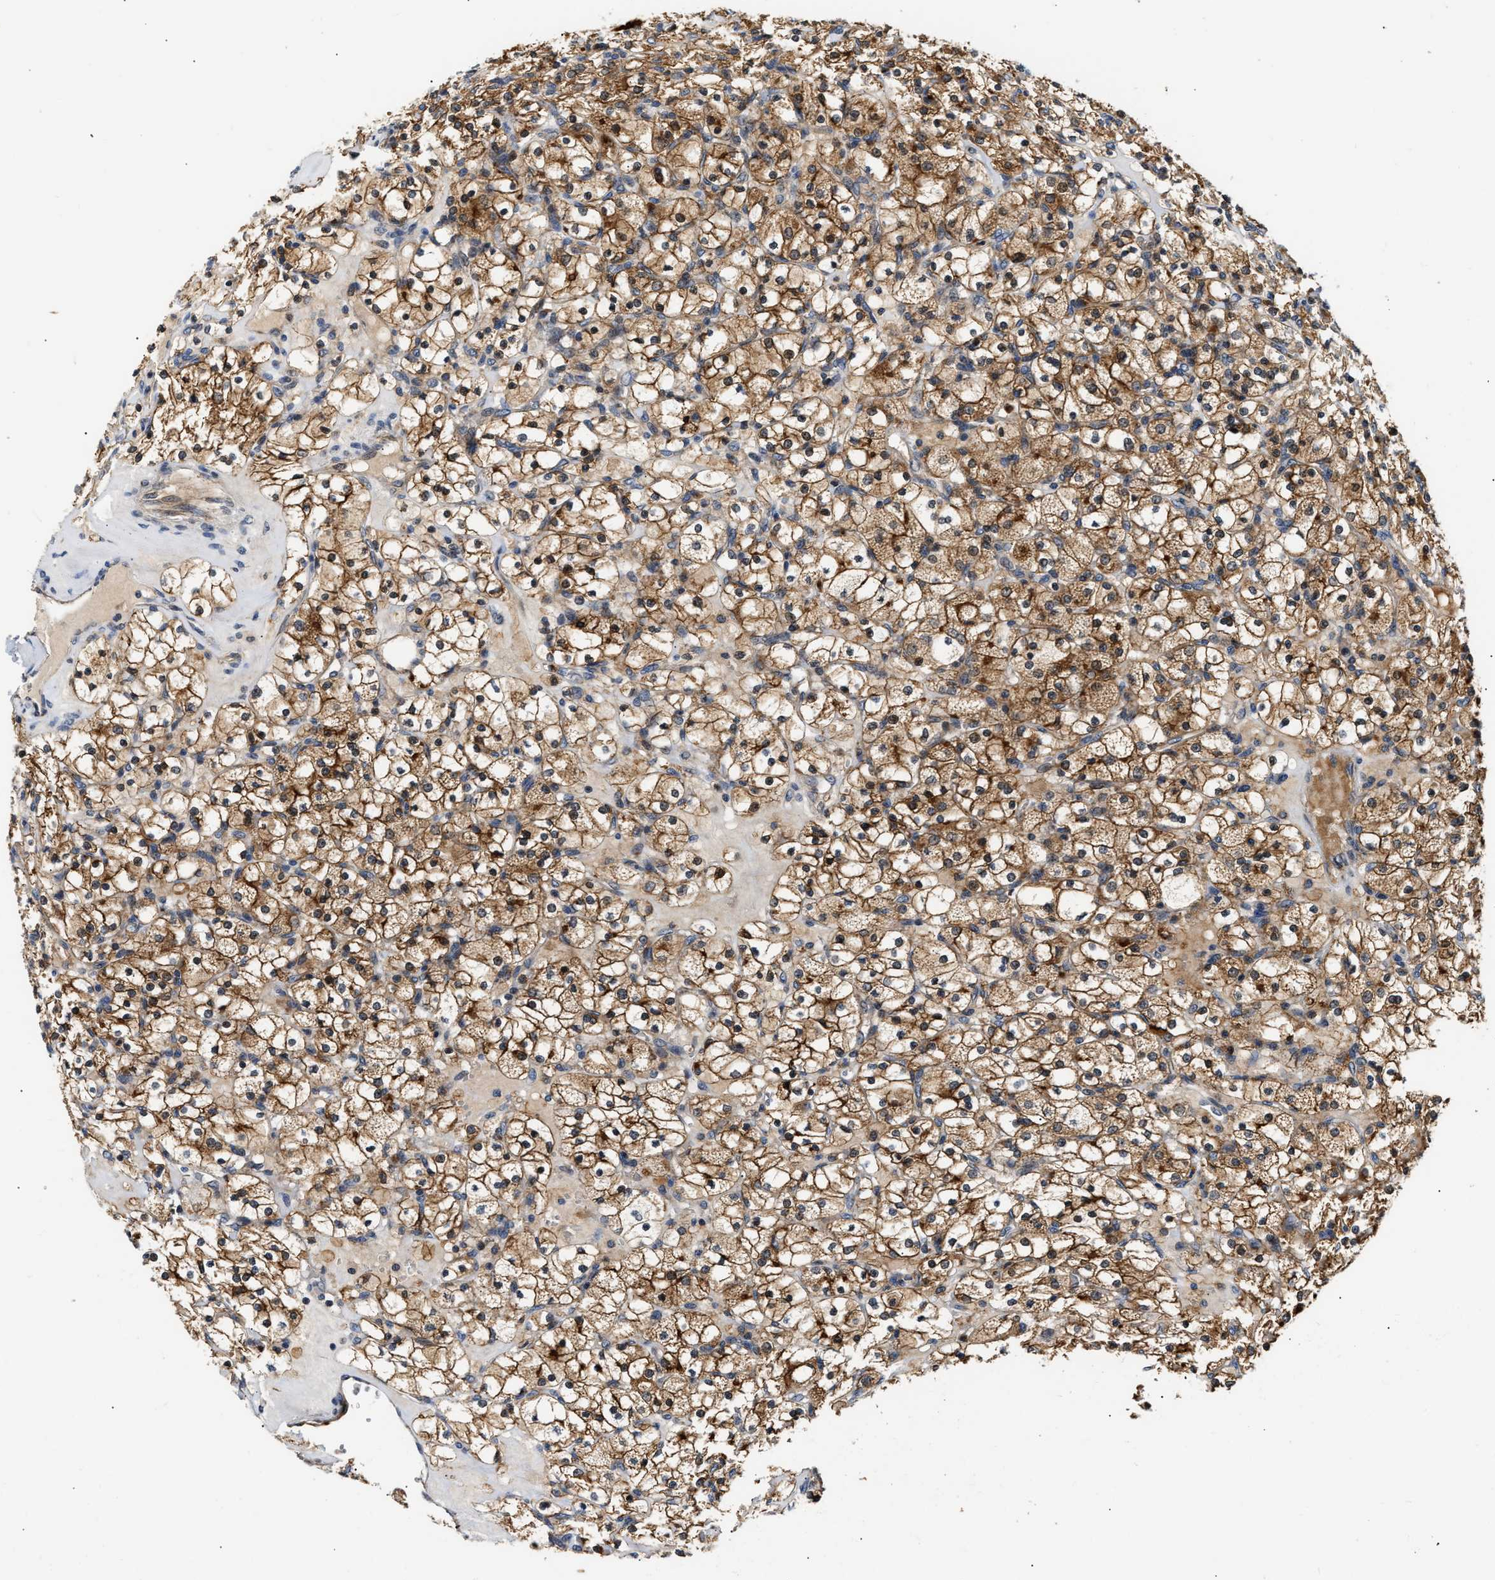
{"staining": {"intensity": "moderate", "quantity": ">75%", "location": "cytoplasmic/membranous"}, "tissue": "renal cancer", "cell_type": "Tumor cells", "image_type": "cancer", "snomed": [{"axis": "morphology", "description": "Adenocarcinoma, NOS"}, {"axis": "topography", "description": "Kidney"}], "caption": "Brown immunohistochemical staining in adenocarcinoma (renal) reveals moderate cytoplasmic/membranous expression in about >75% of tumor cells. (DAB (3,3'-diaminobenzidine) IHC with brightfield microscopy, high magnification).", "gene": "EXTL2", "patient": {"sex": "female", "age": 83}}